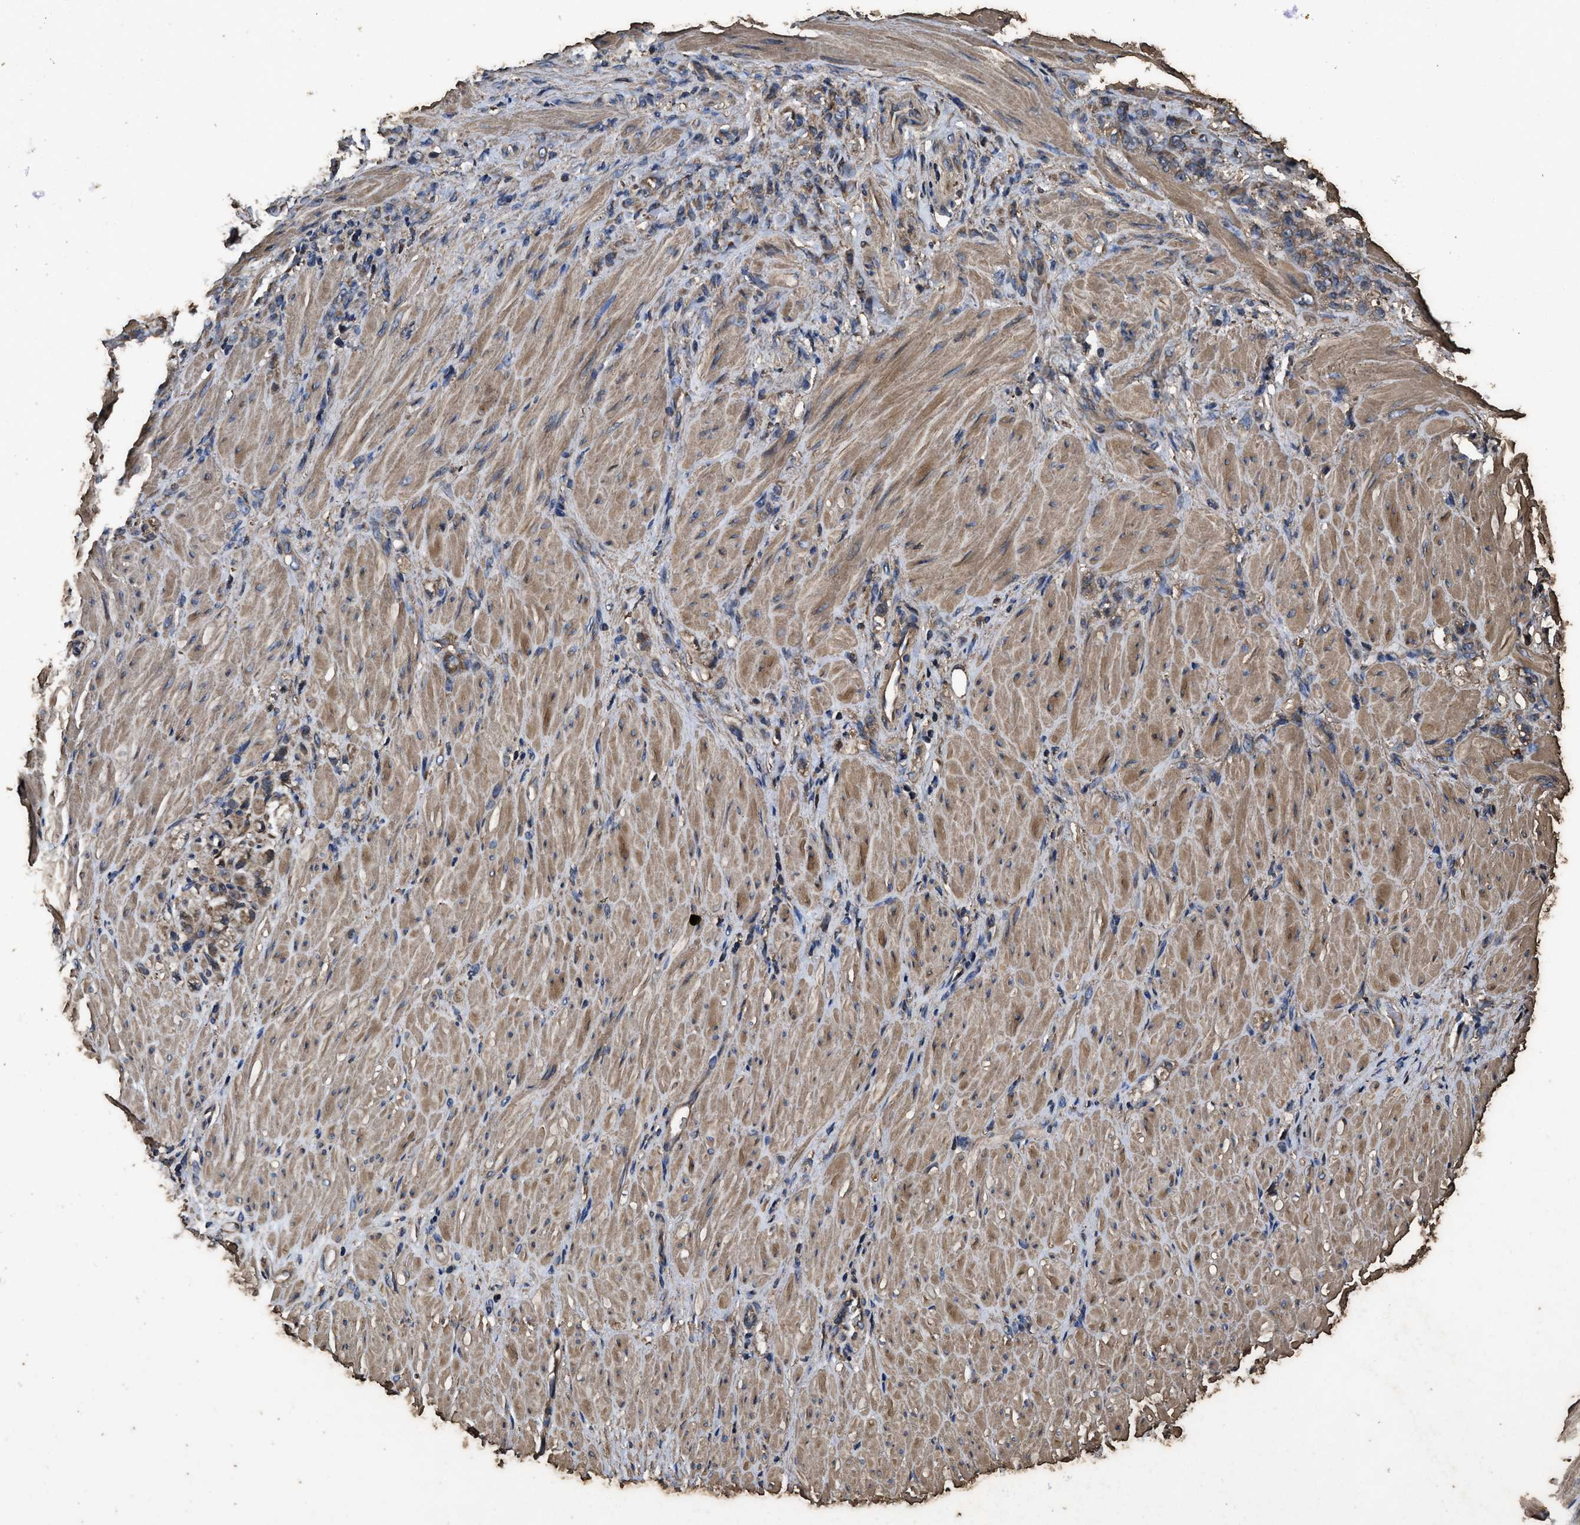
{"staining": {"intensity": "moderate", "quantity": ">75%", "location": "cytoplasmic/membranous"}, "tissue": "stomach cancer", "cell_type": "Tumor cells", "image_type": "cancer", "snomed": [{"axis": "morphology", "description": "Normal tissue, NOS"}, {"axis": "morphology", "description": "Adenocarcinoma, NOS"}, {"axis": "topography", "description": "Stomach"}], "caption": "Protein expression by immunohistochemistry (IHC) reveals moderate cytoplasmic/membranous staining in about >75% of tumor cells in stomach adenocarcinoma.", "gene": "ZMYND19", "patient": {"sex": "male", "age": 82}}